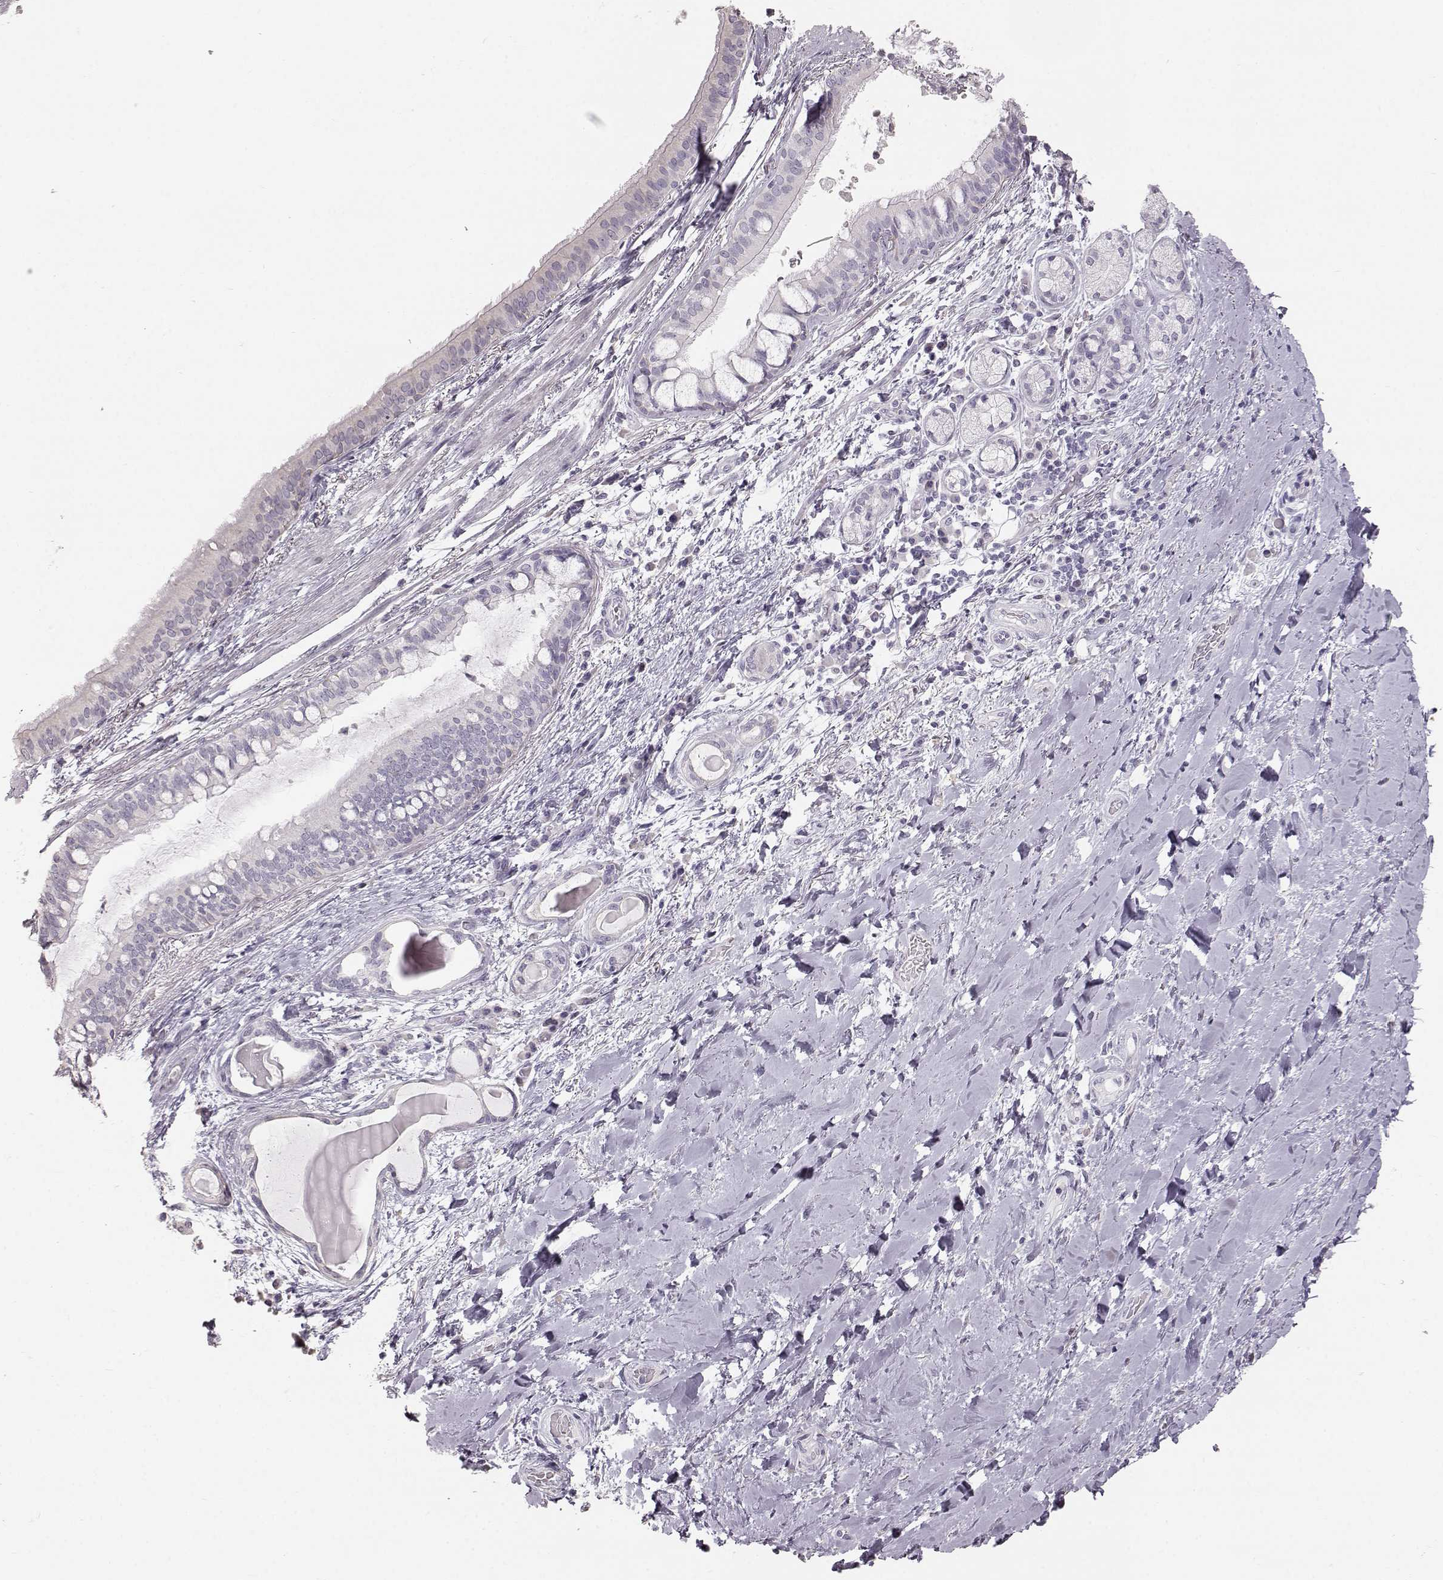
{"staining": {"intensity": "negative", "quantity": "none", "location": "none"}, "tissue": "bronchus", "cell_type": "Respiratory epithelial cells", "image_type": "normal", "snomed": [{"axis": "morphology", "description": "Normal tissue, NOS"}, {"axis": "morphology", "description": "Squamous cell carcinoma, NOS"}, {"axis": "topography", "description": "Bronchus"}, {"axis": "topography", "description": "Lung"}], "caption": "Respiratory epithelial cells are negative for brown protein staining in normal bronchus. Brightfield microscopy of immunohistochemistry stained with DAB (3,3'-diaminobenzidine) (brown) and hematoxylin (blue), captured at high magnification.", "gene": "KRT31", "patient": {"sex": "male", "age": 69}}